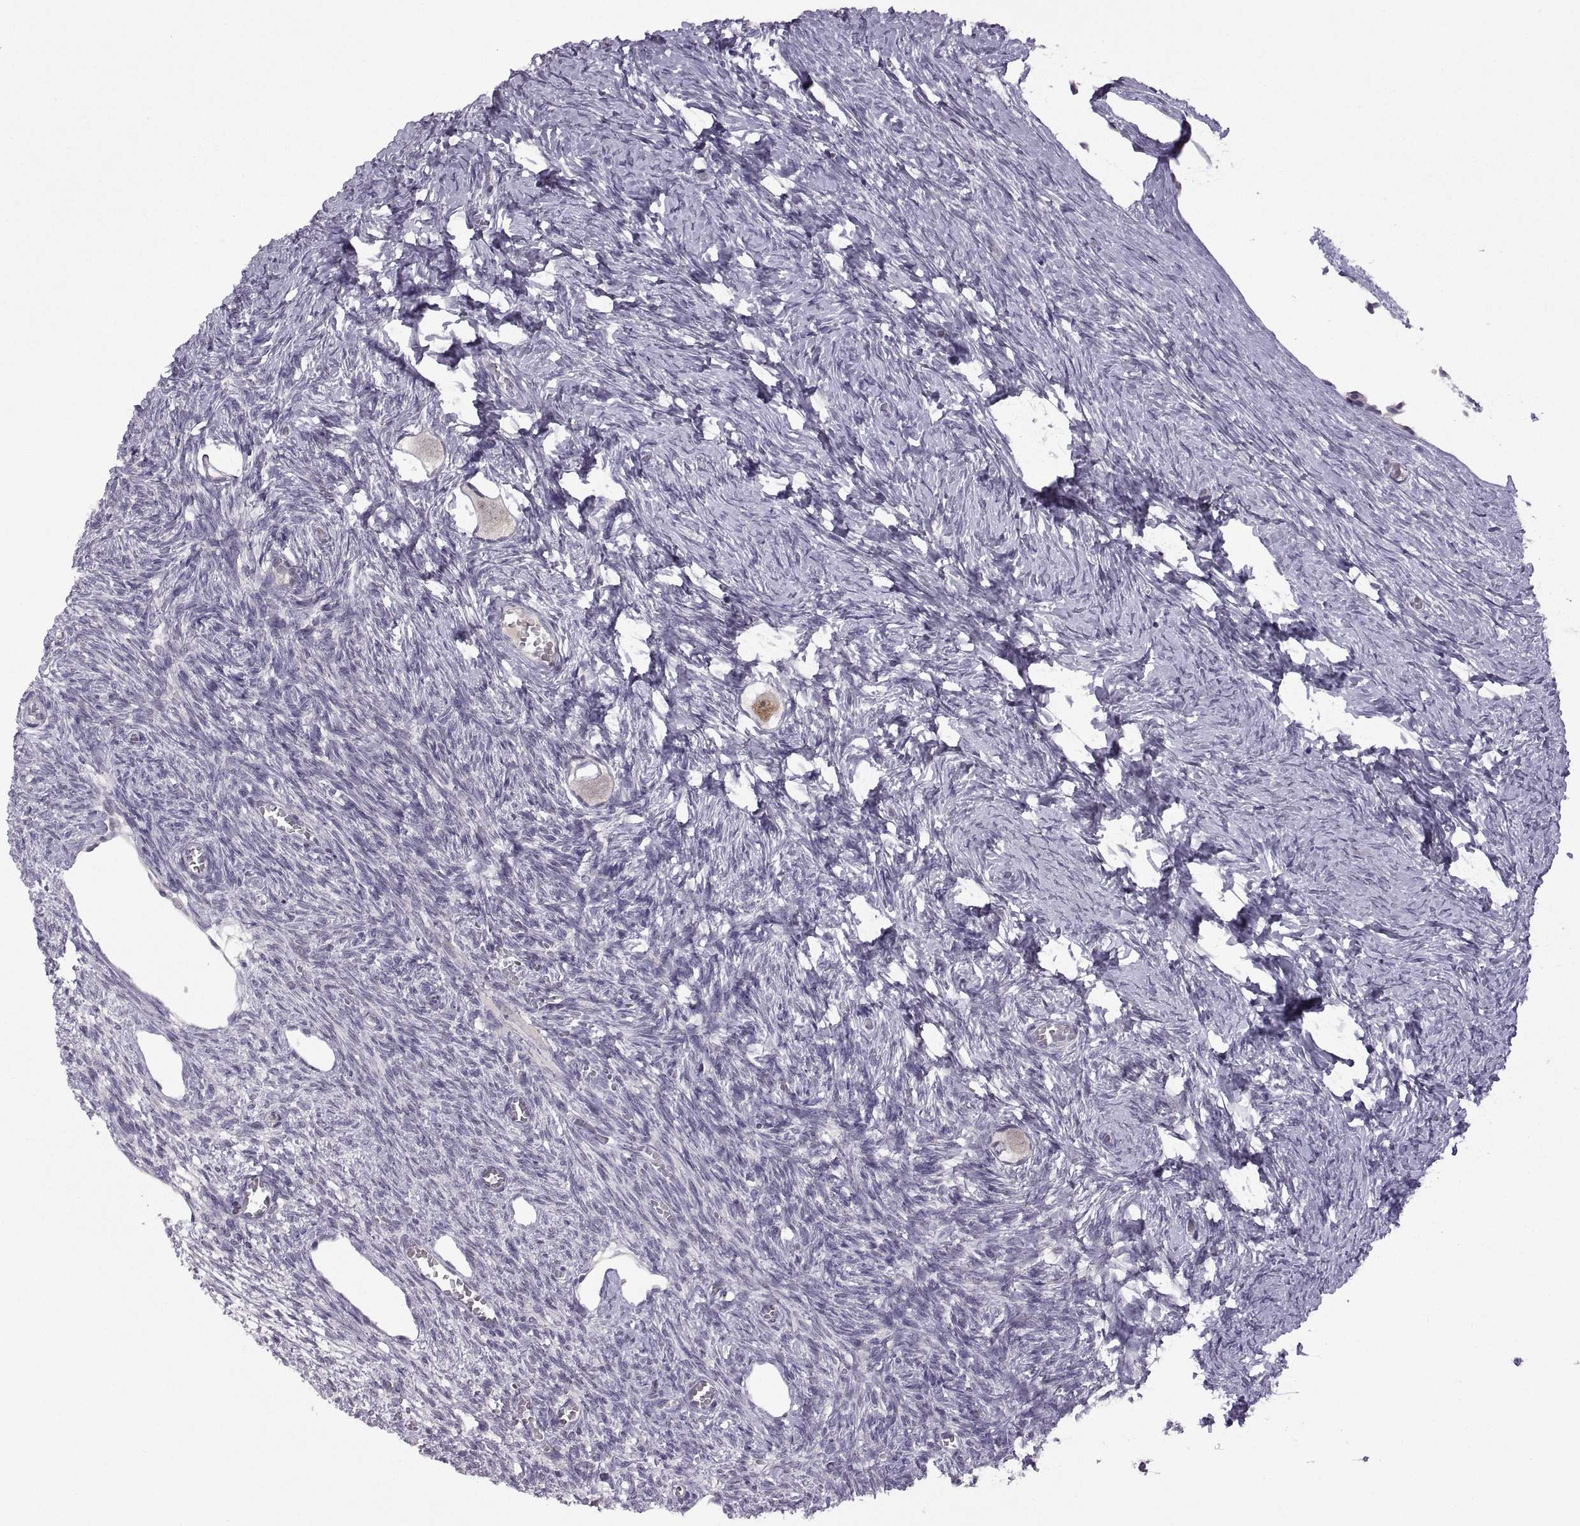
{"staining": {"intensity": "moderate", "quantity": "<25%", "location": "cytoplasmic/membranous"}, "tissue": "ovary", "cell_type": "Follicle cells", "image_type": "normal", "snomed": [{"axis": "morphology", "description": "Normal tissue, NOS"}, {"axis": "topography", "description": "Ovary"}], "caption": "Moderate cytoplasmic/membranous positivity is appreciated in about <25% of follicle cells in unremarkable ovary.", "gene": "NEK2", "patient": {"sex": "female", "age": 27}}